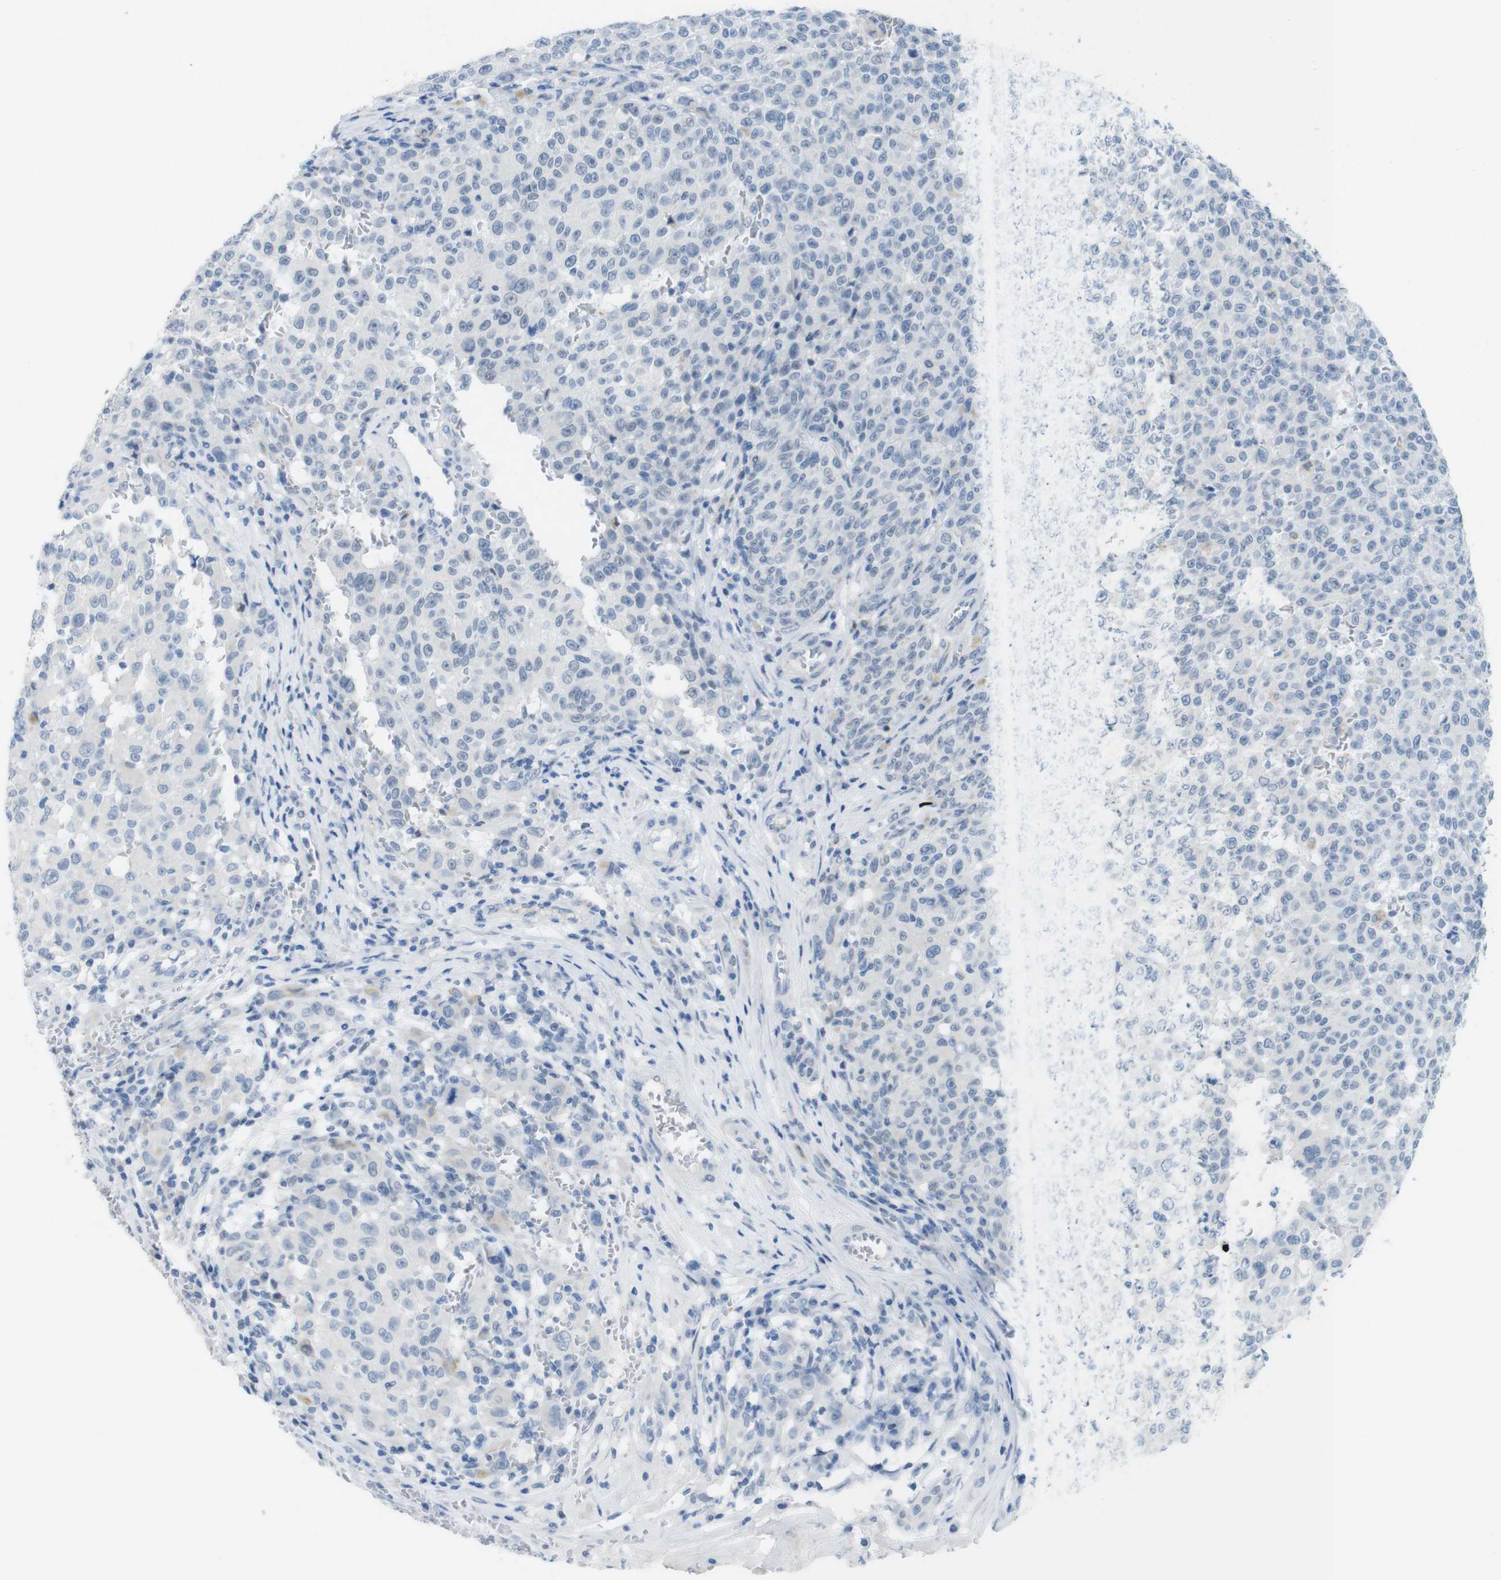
{"staining": {"intensity": "negative", "quantity": "none", "location": "none"}, "tissue": "melanoma", "cell_type": "Tumor cells", "image_type": "cancer", "snomed": [{"axis": "morphology", "description": "Malignant melanoma, NOS"}, {"axis": "topography", "description": "Skin"}], "caption": "Tumor cells are negative for protein expression in human malignant melanoma. The staining was performed using DAB (3,3'-diaminobenzidine) to visualize the protein expression in brown, while the nuclei were stained in blue with hematoxylin (Magnification: 20x).", "gene": "OPN1SW", "patient": {"sex": "female", "age": 82}}